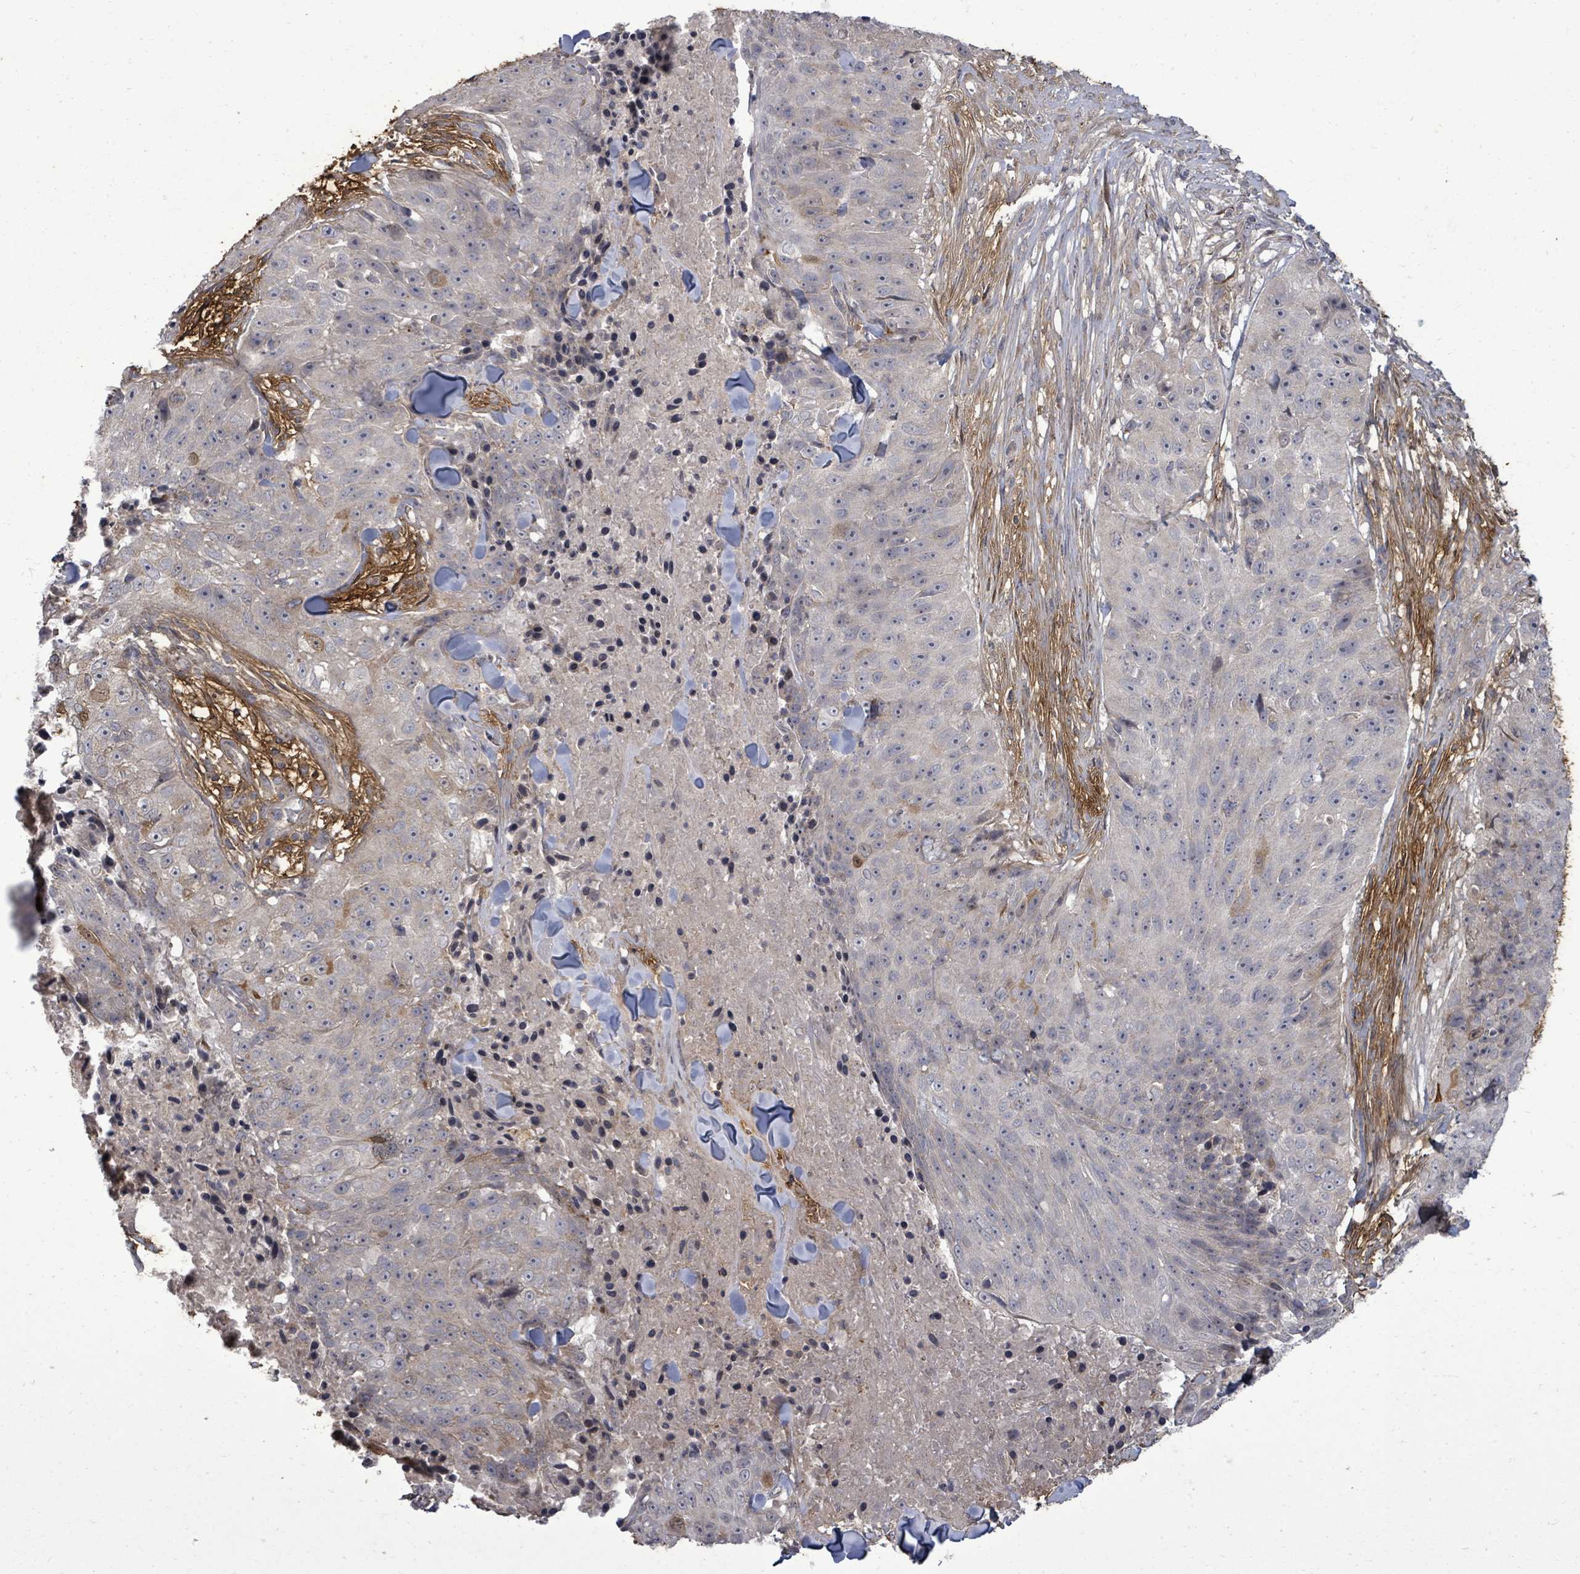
{"staining": {"intensity": "negative", "quantity": "none", "location": "none"}, "tissue": "skin cancer", "cell_type": "Tumor cells", "image_type": "cancer", "snomed": [{"axis": "morphology", "description": "Squamous cell carcinoma, NOS"}, {"axis": "topography", "description": "Skin"}], "caption": "High magnification brightfield microscopy of skin cancer stained with DAB (3,3'-diaminobenzidine) (brown) and counterstained with hematoxylin (blue): tumor cells show no significant expression.", "gene": "KRTAP27-1", "patient": {"sex": "female", "age": 87}}